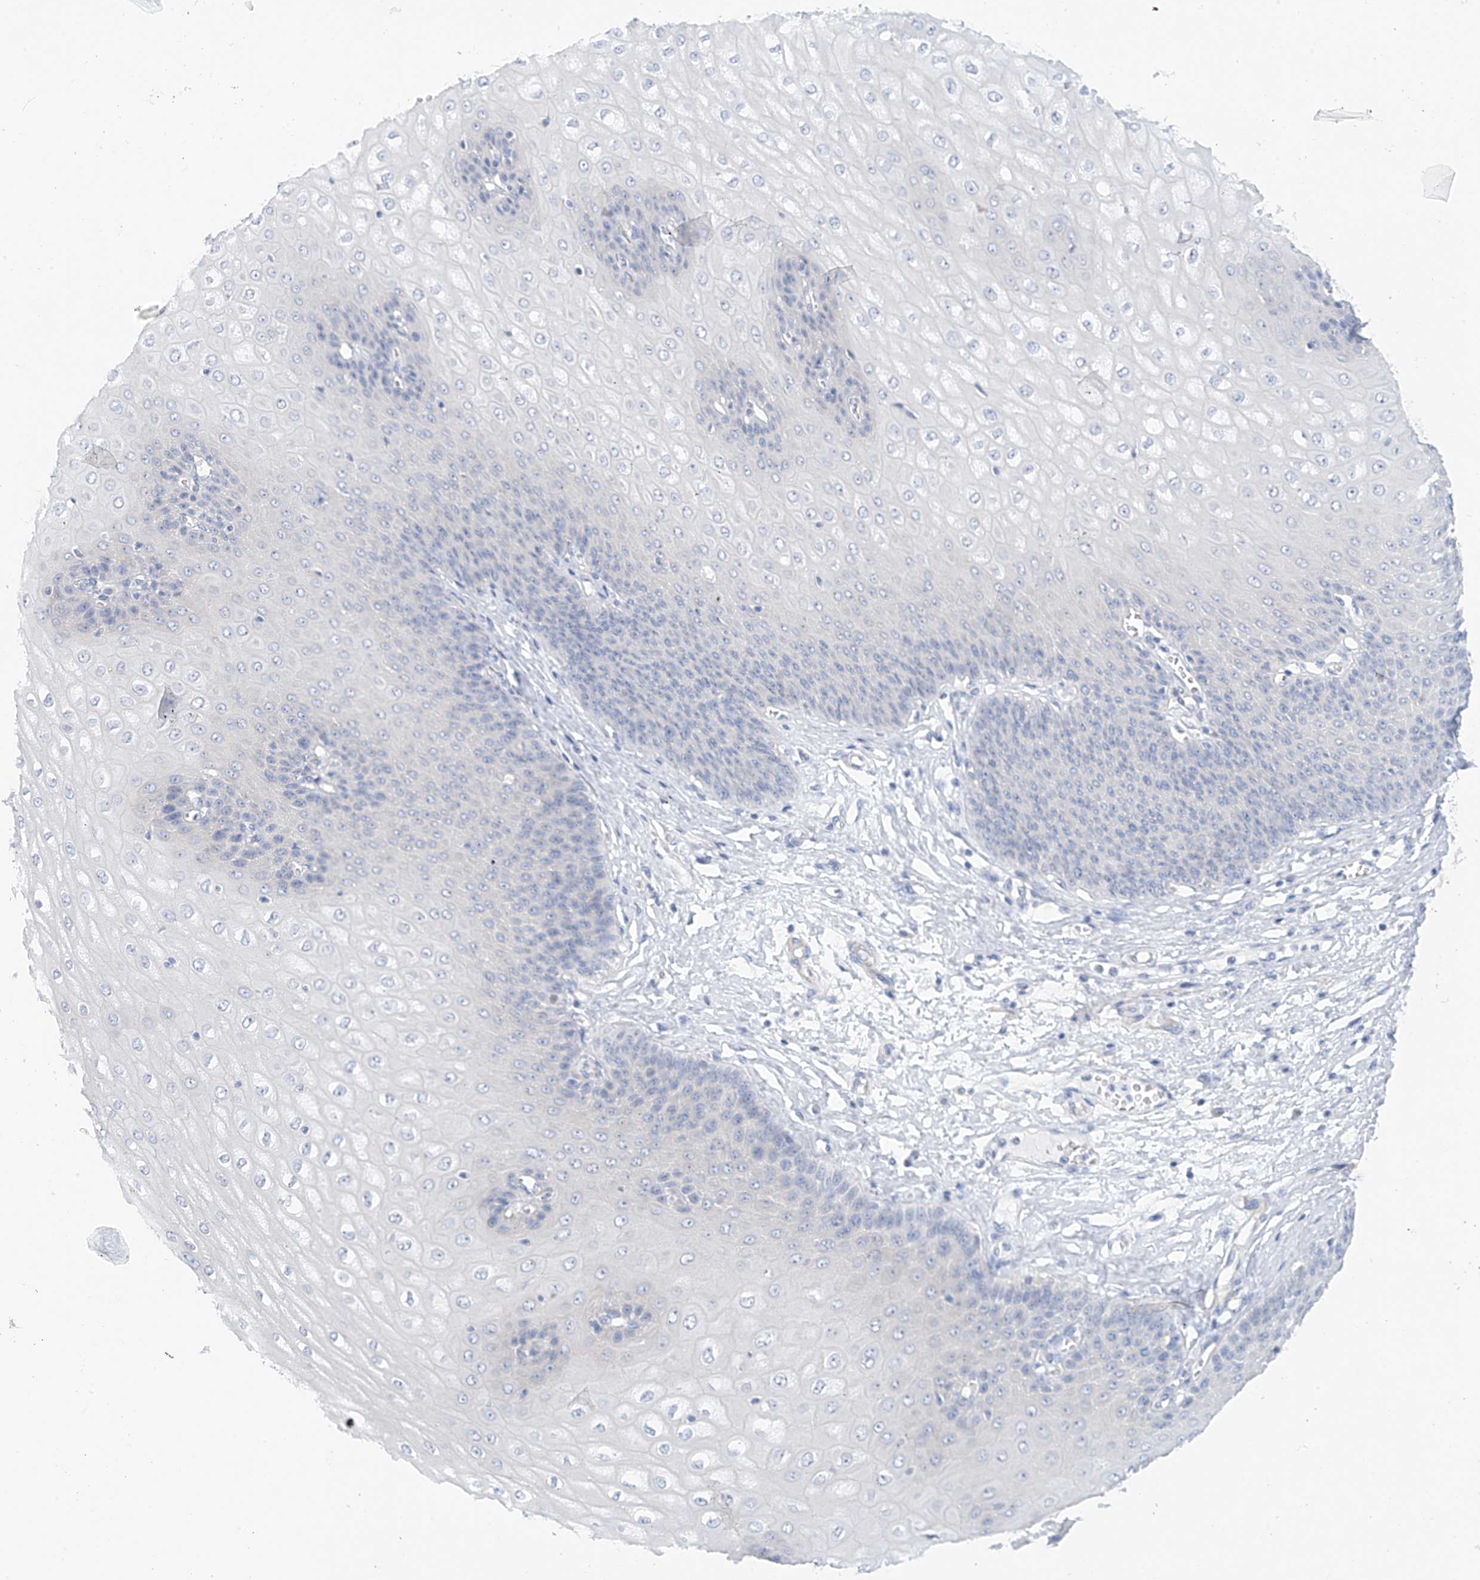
{"staining": {"intensity": "negative", "quantity": "none", "location": "none"}, "tissue": "esophagus", "cell_type": "Squamous epithelial cells", "image_type": "normal", "snomed": [{"axis": "morphology", "description": "Normal tissue, NOS"}, {"axis": "topography", "description": "Esophagus"}], "caption": "Immunohistochemistry of normal esophagus displays no staining in squamous epithelial cells. Brightfield microscopy of IHC stained with DAB (3,3'-diaminobenzidine) (brown) and hematoxylin (blue), captured at high magnification.", "gene": "PIK3C2B", "patient": {"sex": "male", "age": 60}}